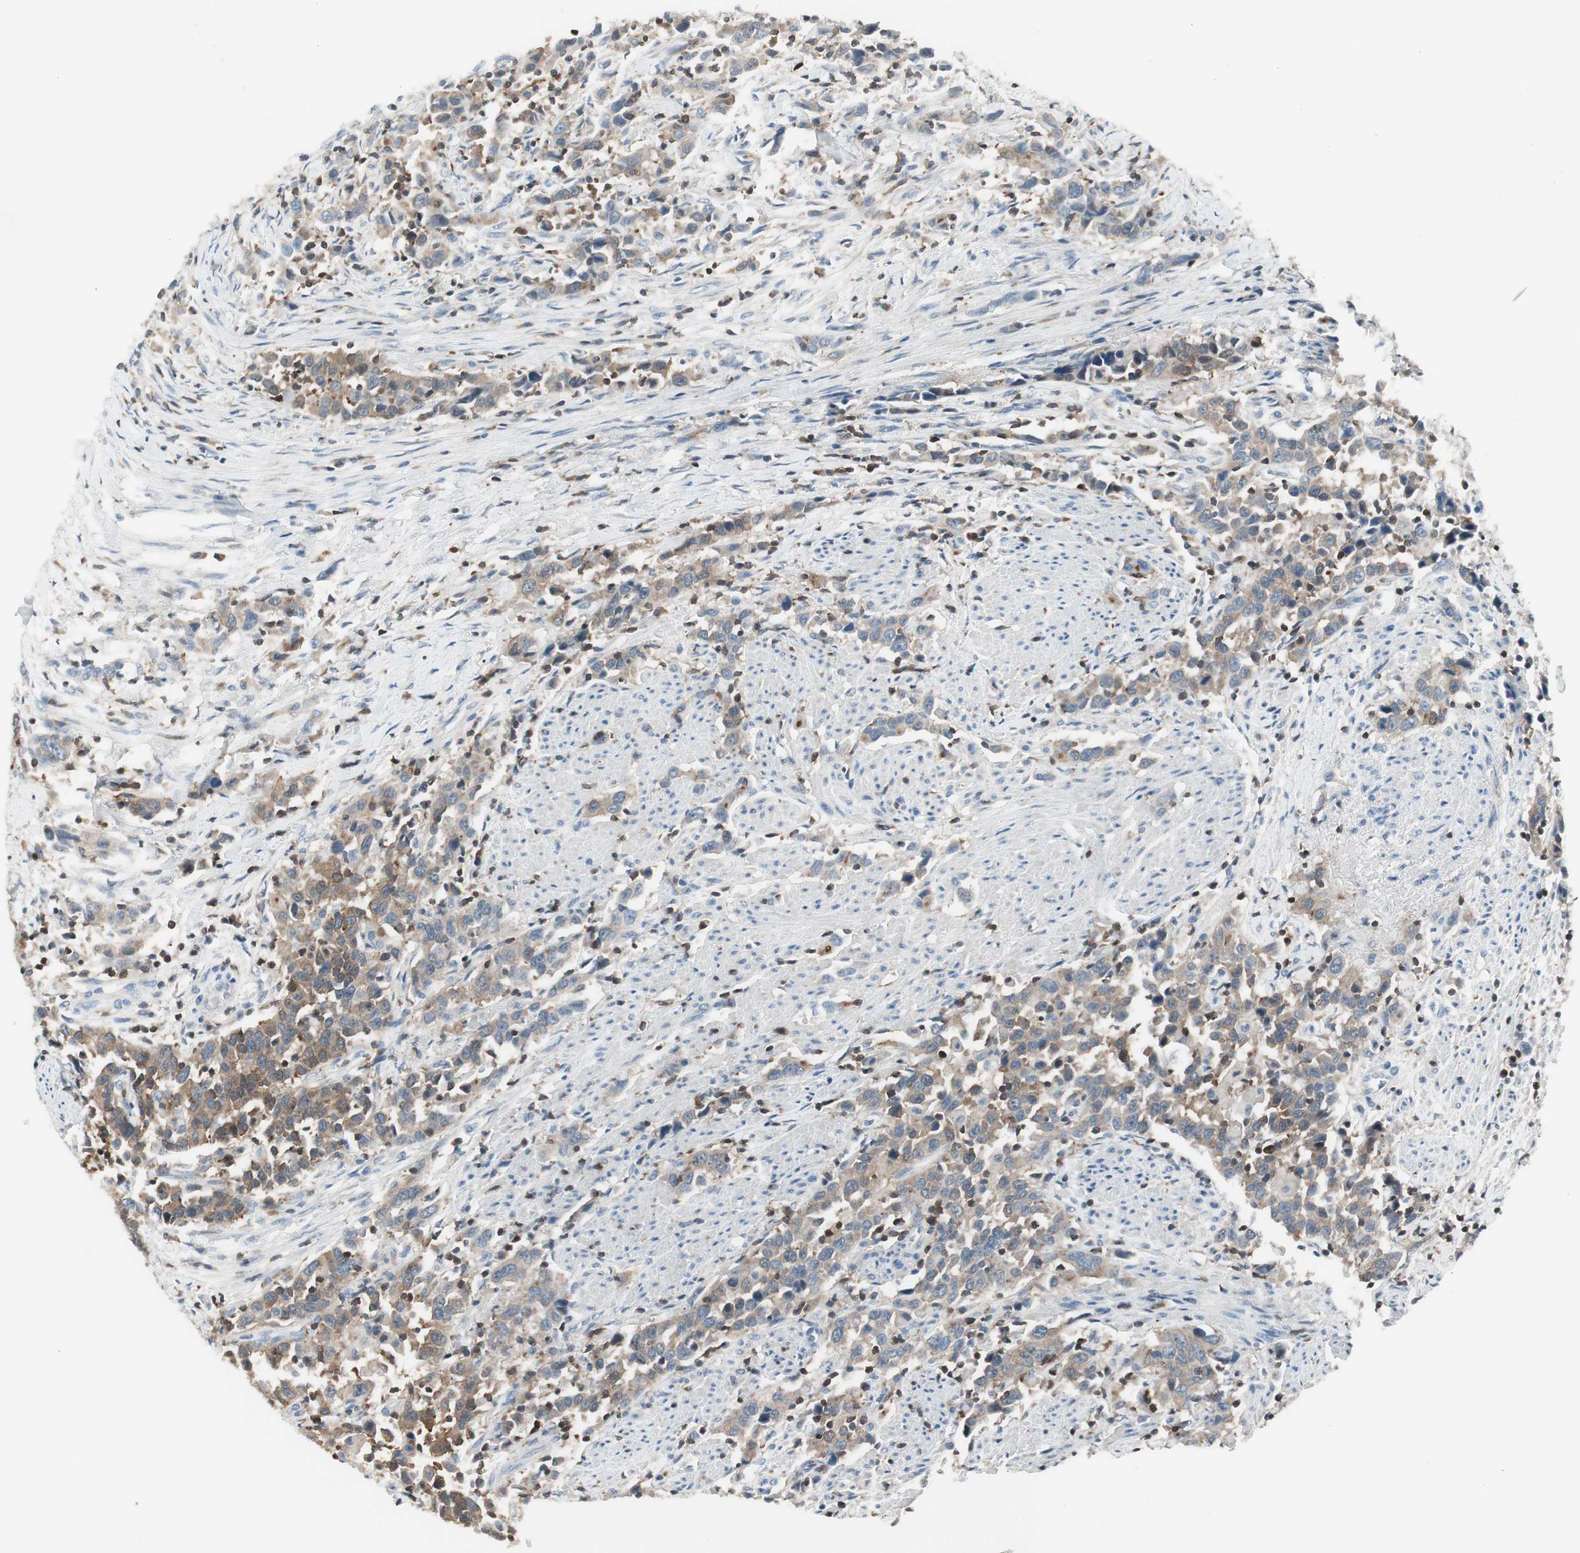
{"staining": {"intensity": "weak", "quantity": ">75%", "location": "cytoplasmic/membranous"}, "tissue": "urothelial cancer", "cell_type": "Tumor cells", "image_type": "cancer", "snomed": [{"axis": "morphology", "description": "Urothelial carcinoma, High grade"}, {"axis": "topography", "description": "Urinary bladder"}], "caption": "Protein expression by immunohistochemistry (IHC) reveals weak cytoplasmic/membranous staining in approximately >75% of tumor cells in high-grade urothelial carcinoma.", "gene": "SLC9A3R1", "patient": {"sex": "male", "age": 61}}